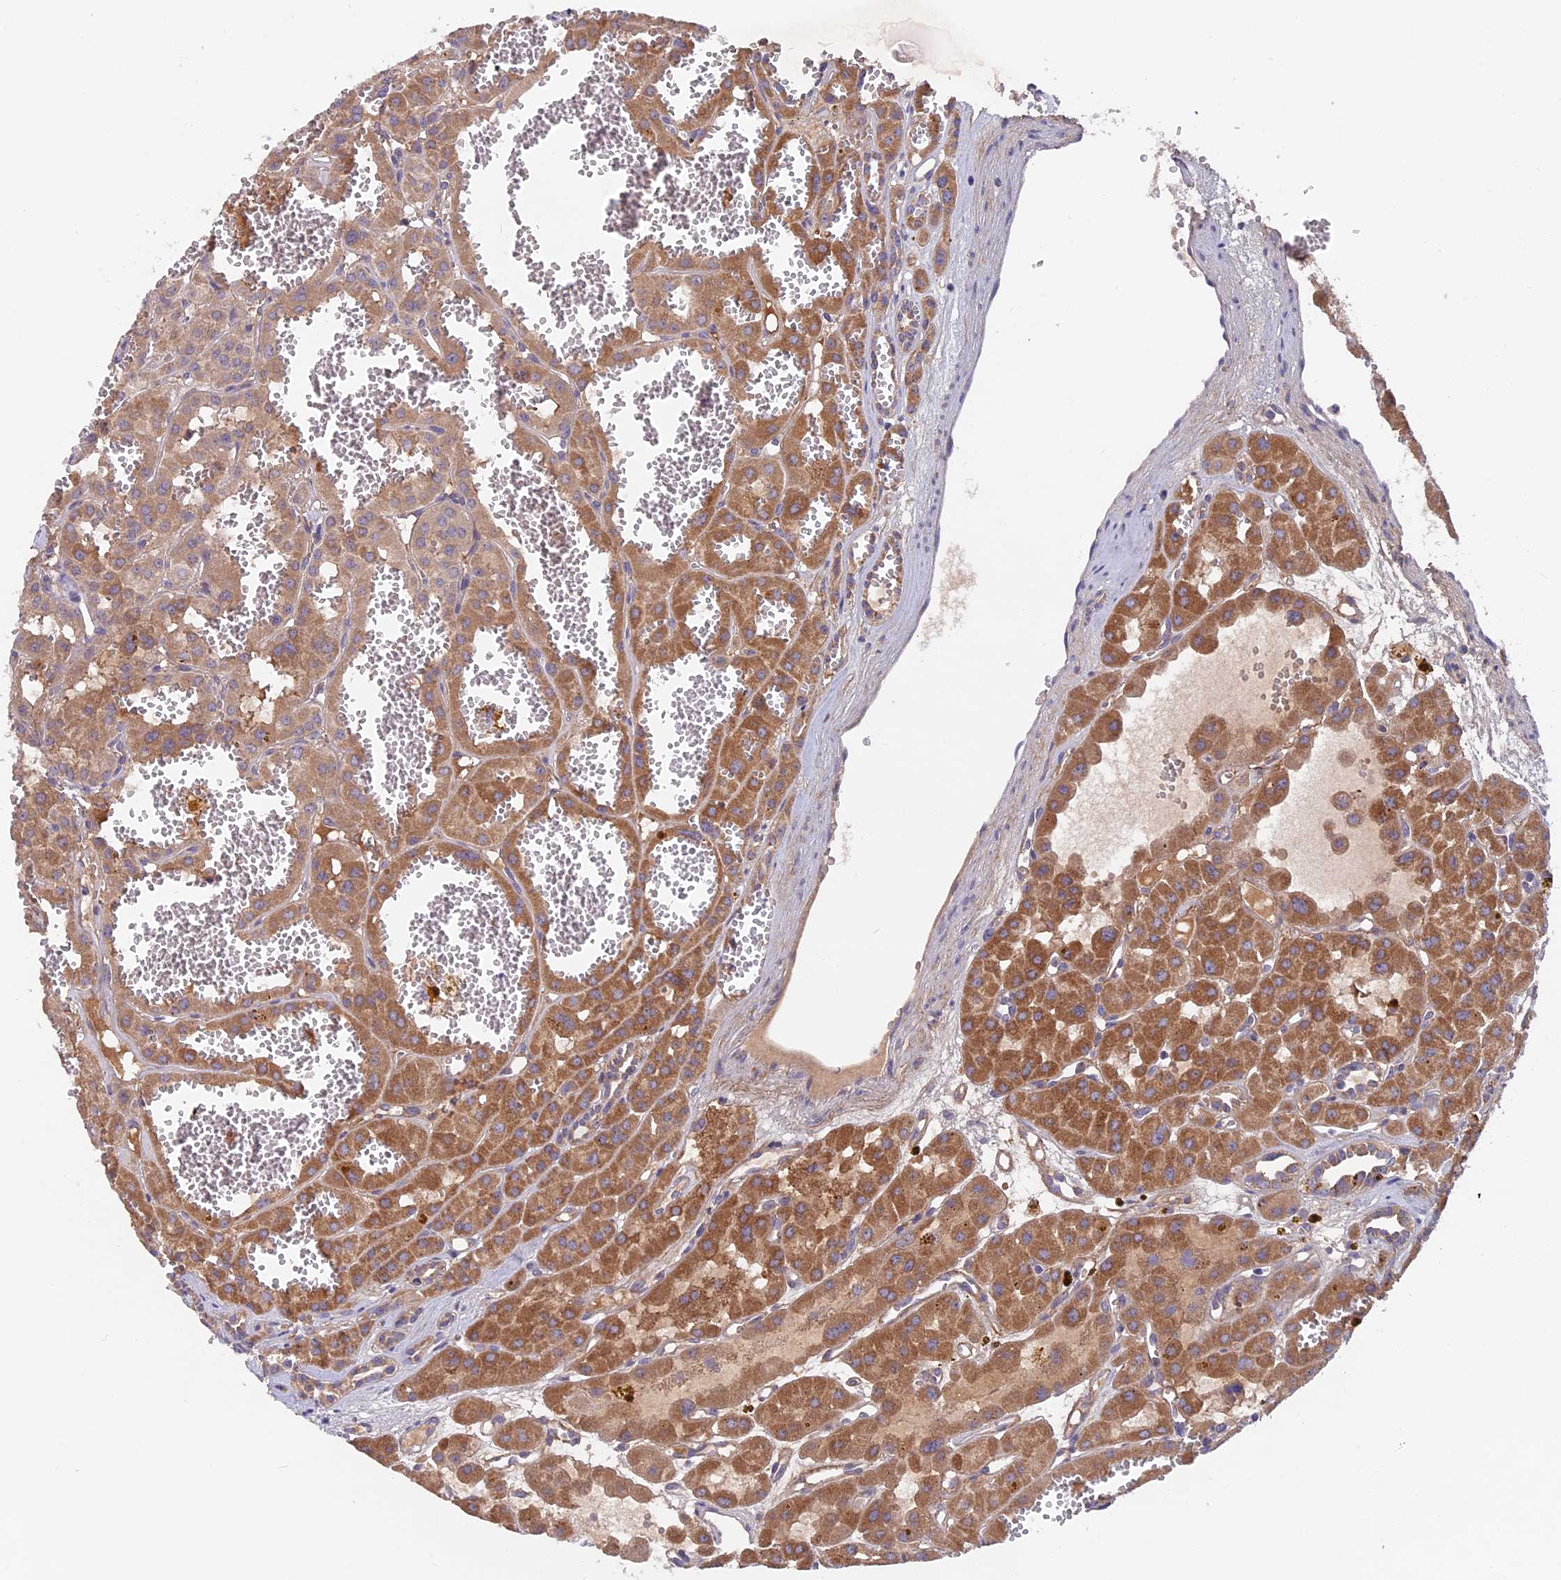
{"staining": {"intensity": "moderate", "quantity": ">75%", "location": "cytoplasmic/membranous"}, "tissue": "renal cancer", "cell_type": "Tumor cells", "image_type": "cancer", "snomed": [{"axis": "morphology", "description": "Carcinoma, NOS"}, {"axis": "topography", "description": "Kidney"}], "caption": "Immunohistochemical staining of human renal carcinoma shows medium levels of moderate cytoplasmic/membranous protein staining in approximately >75% of tumor cells.", "gene": "COL4A3", "patient": {"sex": "female", "age": 75}}